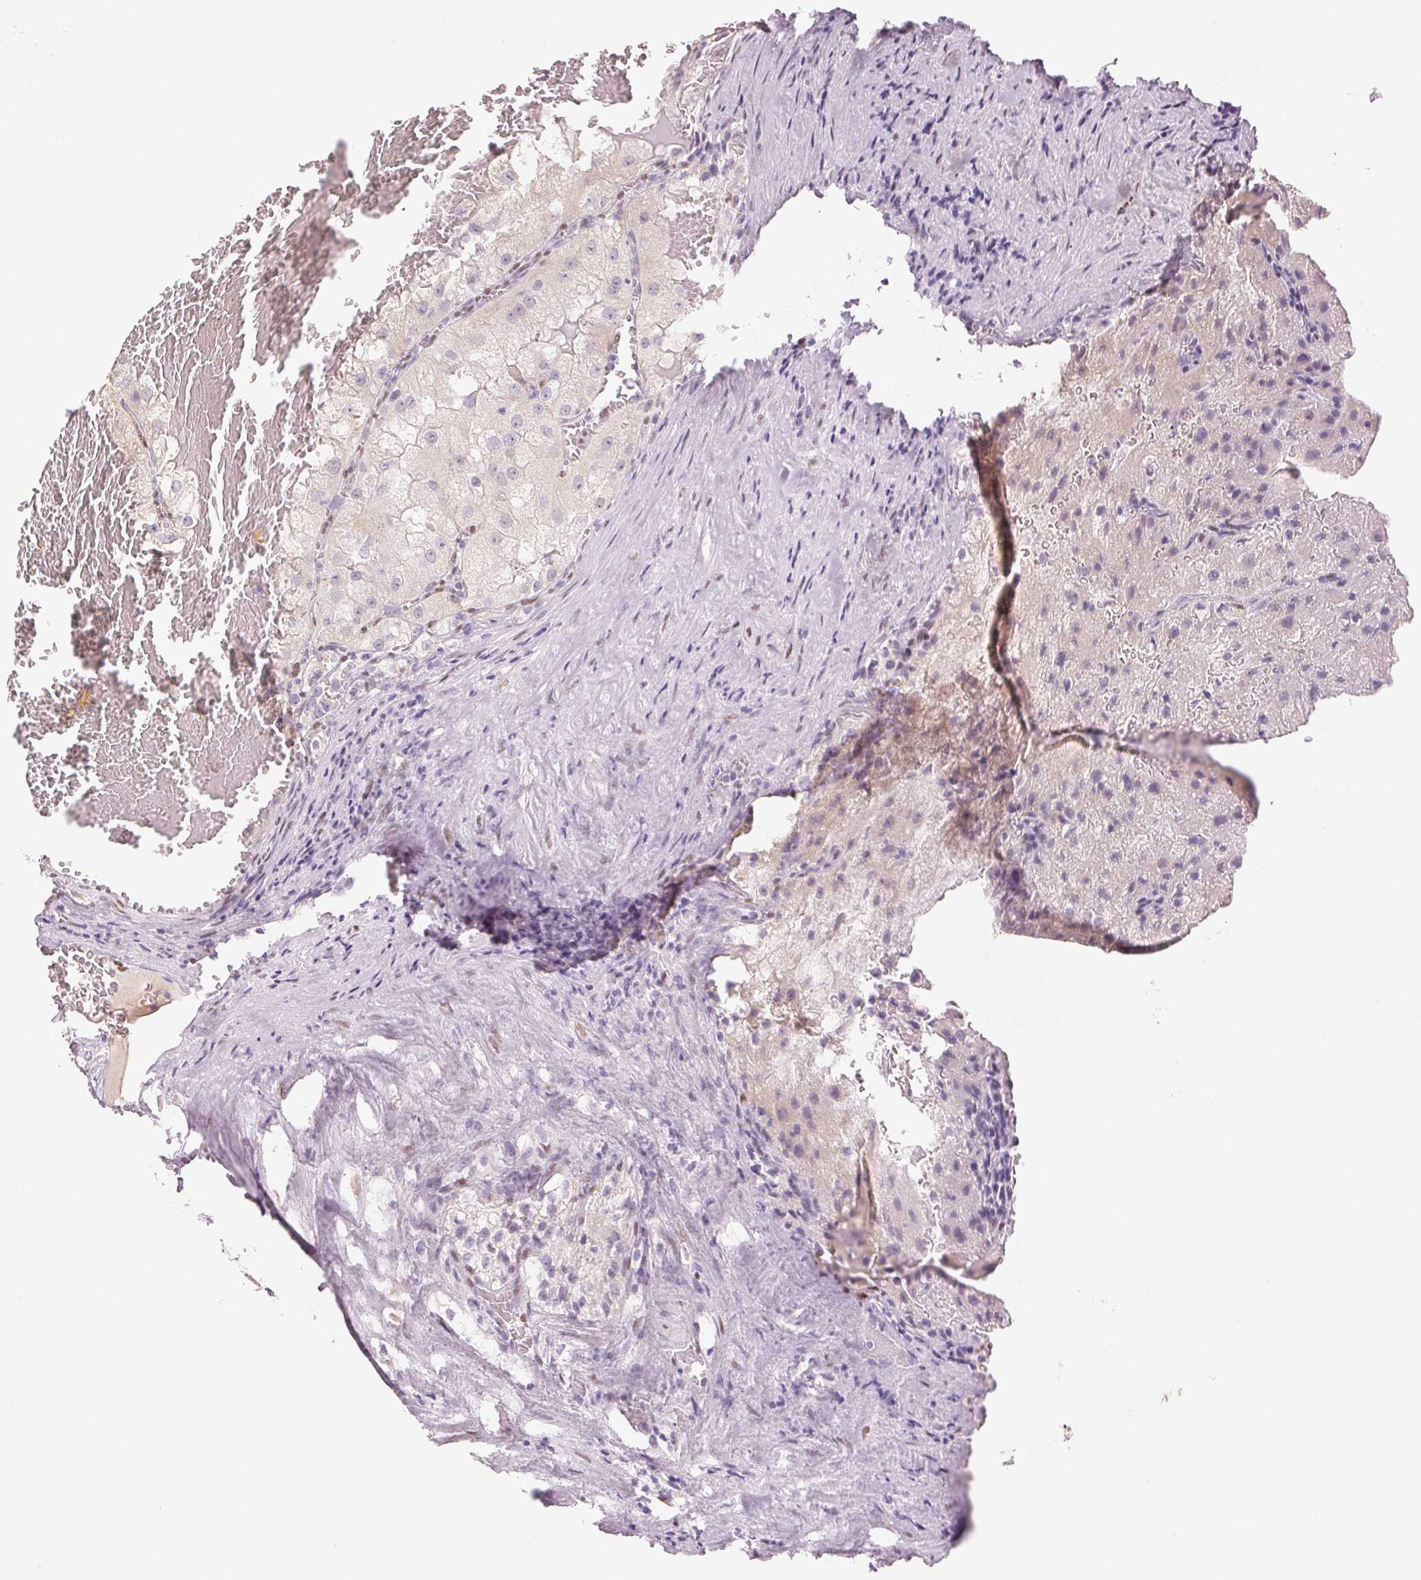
{"staining": {"intensity": "negative", "quantity": "none", "location": "none"}, "tissue": "renal cancer", "cell_type": "Tumor cells", "image_type": "cancer", "snomed": [{"axis": "morphology", "description": "Adenocarcinoma, NOS"}, {"axis": "topography", "description": "Kidney"}], "caption": "This is a image of IHC staining of renal cancer (adenocarcinoma), which shows no expression in tumor cells.", "gene": "SMARCD3", "patient": {"sex": "female", "age": 74}}